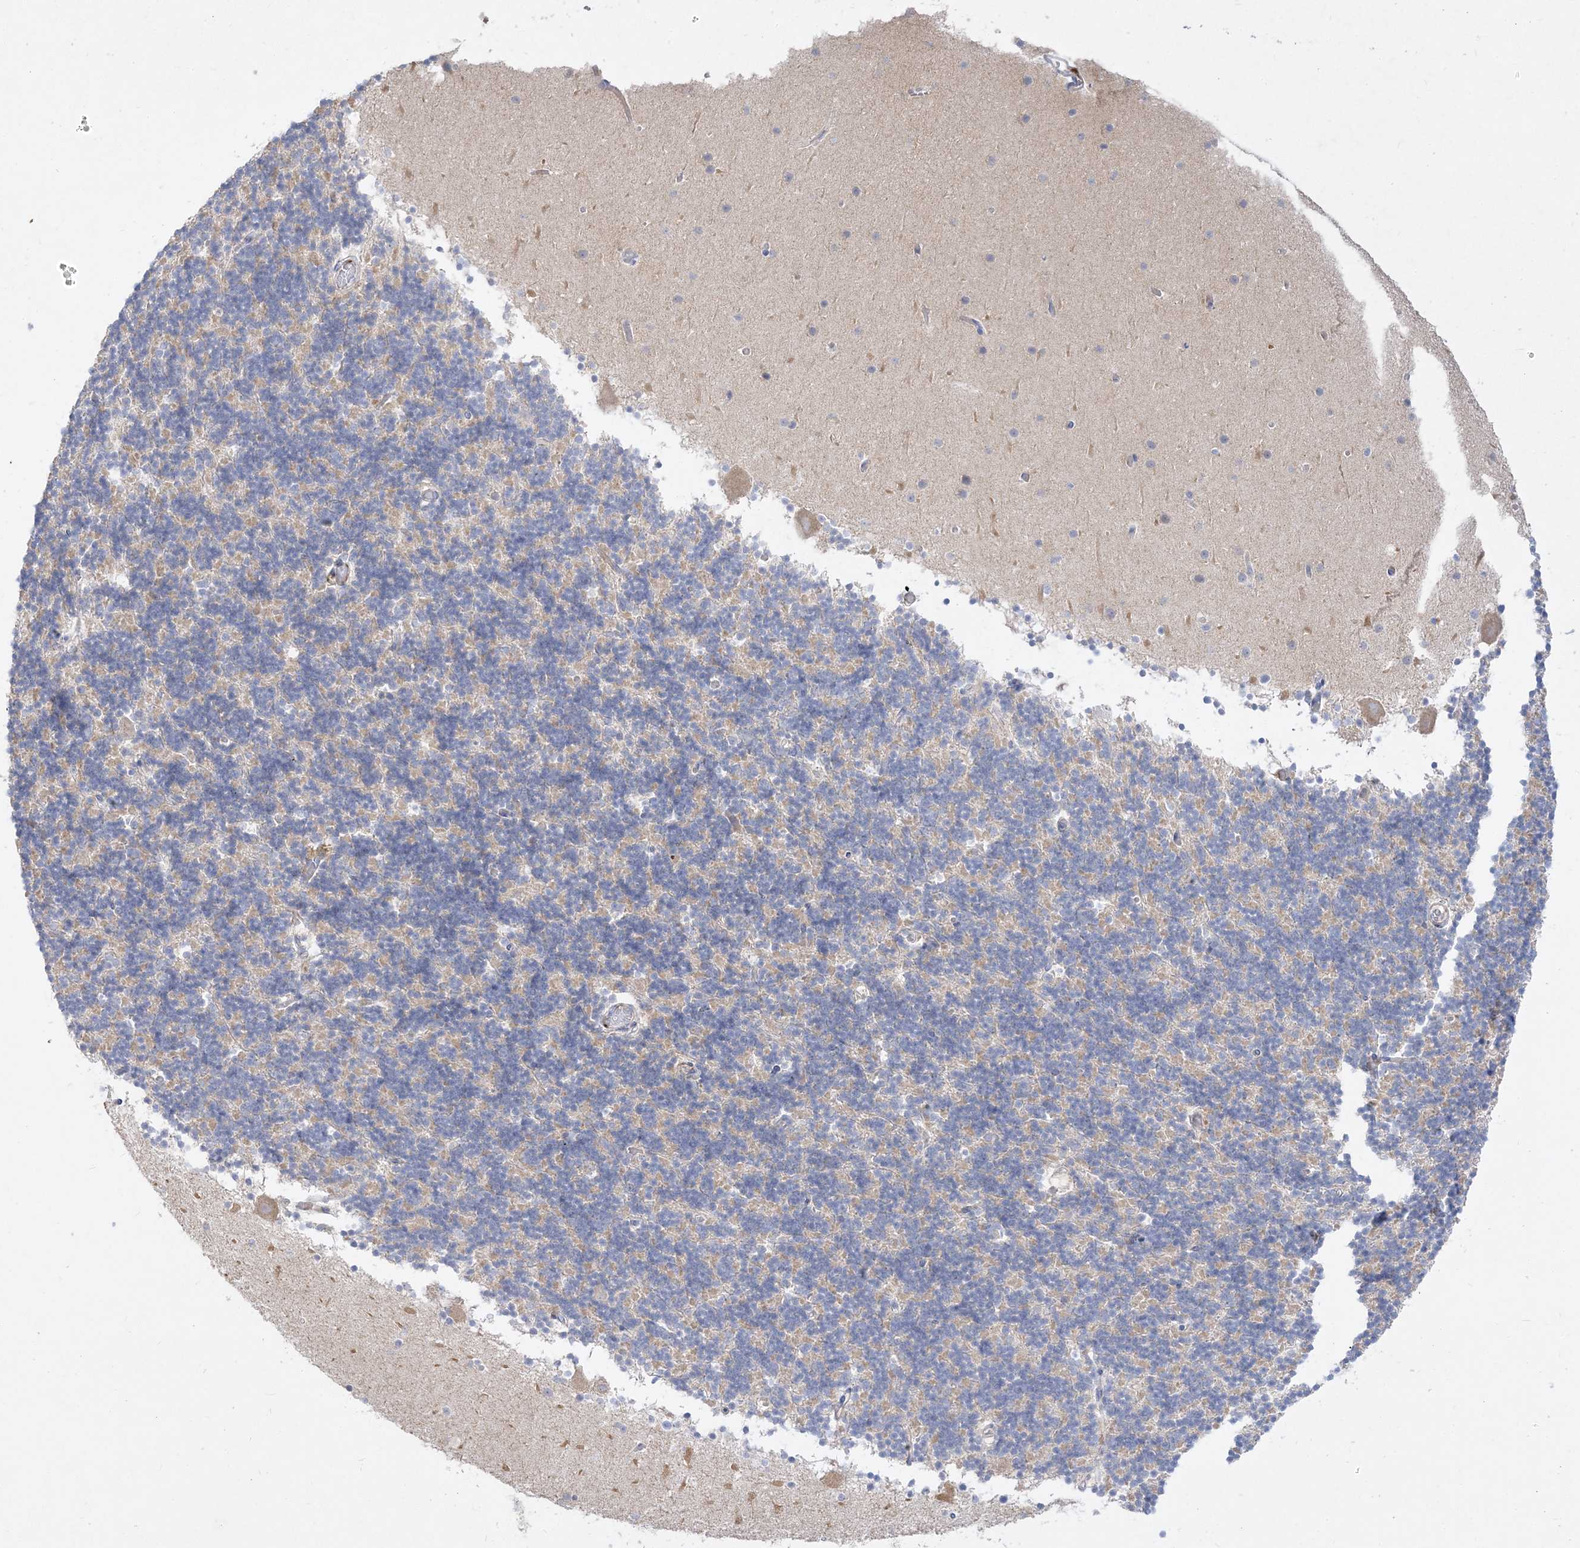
{"staining": {"intensity": "negative", "quantity": "none", "location": "none"}, "tissue": "cerebellum", "cell_type": "Cells in granular layer", "image_type": "normal", "snomed": [{"axis": "morphology", "description": "Normal tissue, NOS"}, {"axis": "topography", "description": "Cerebellum"}], "caption": "The IHC photomicrograph has no significant positivity in cells in granular layer of cerebellum. The staining is performed using DAB brown chromogen with nuclei counter-stained in using hematoxylin.", "gene": "GPAT2", "patient": {"sex": "male", "age": 57}}